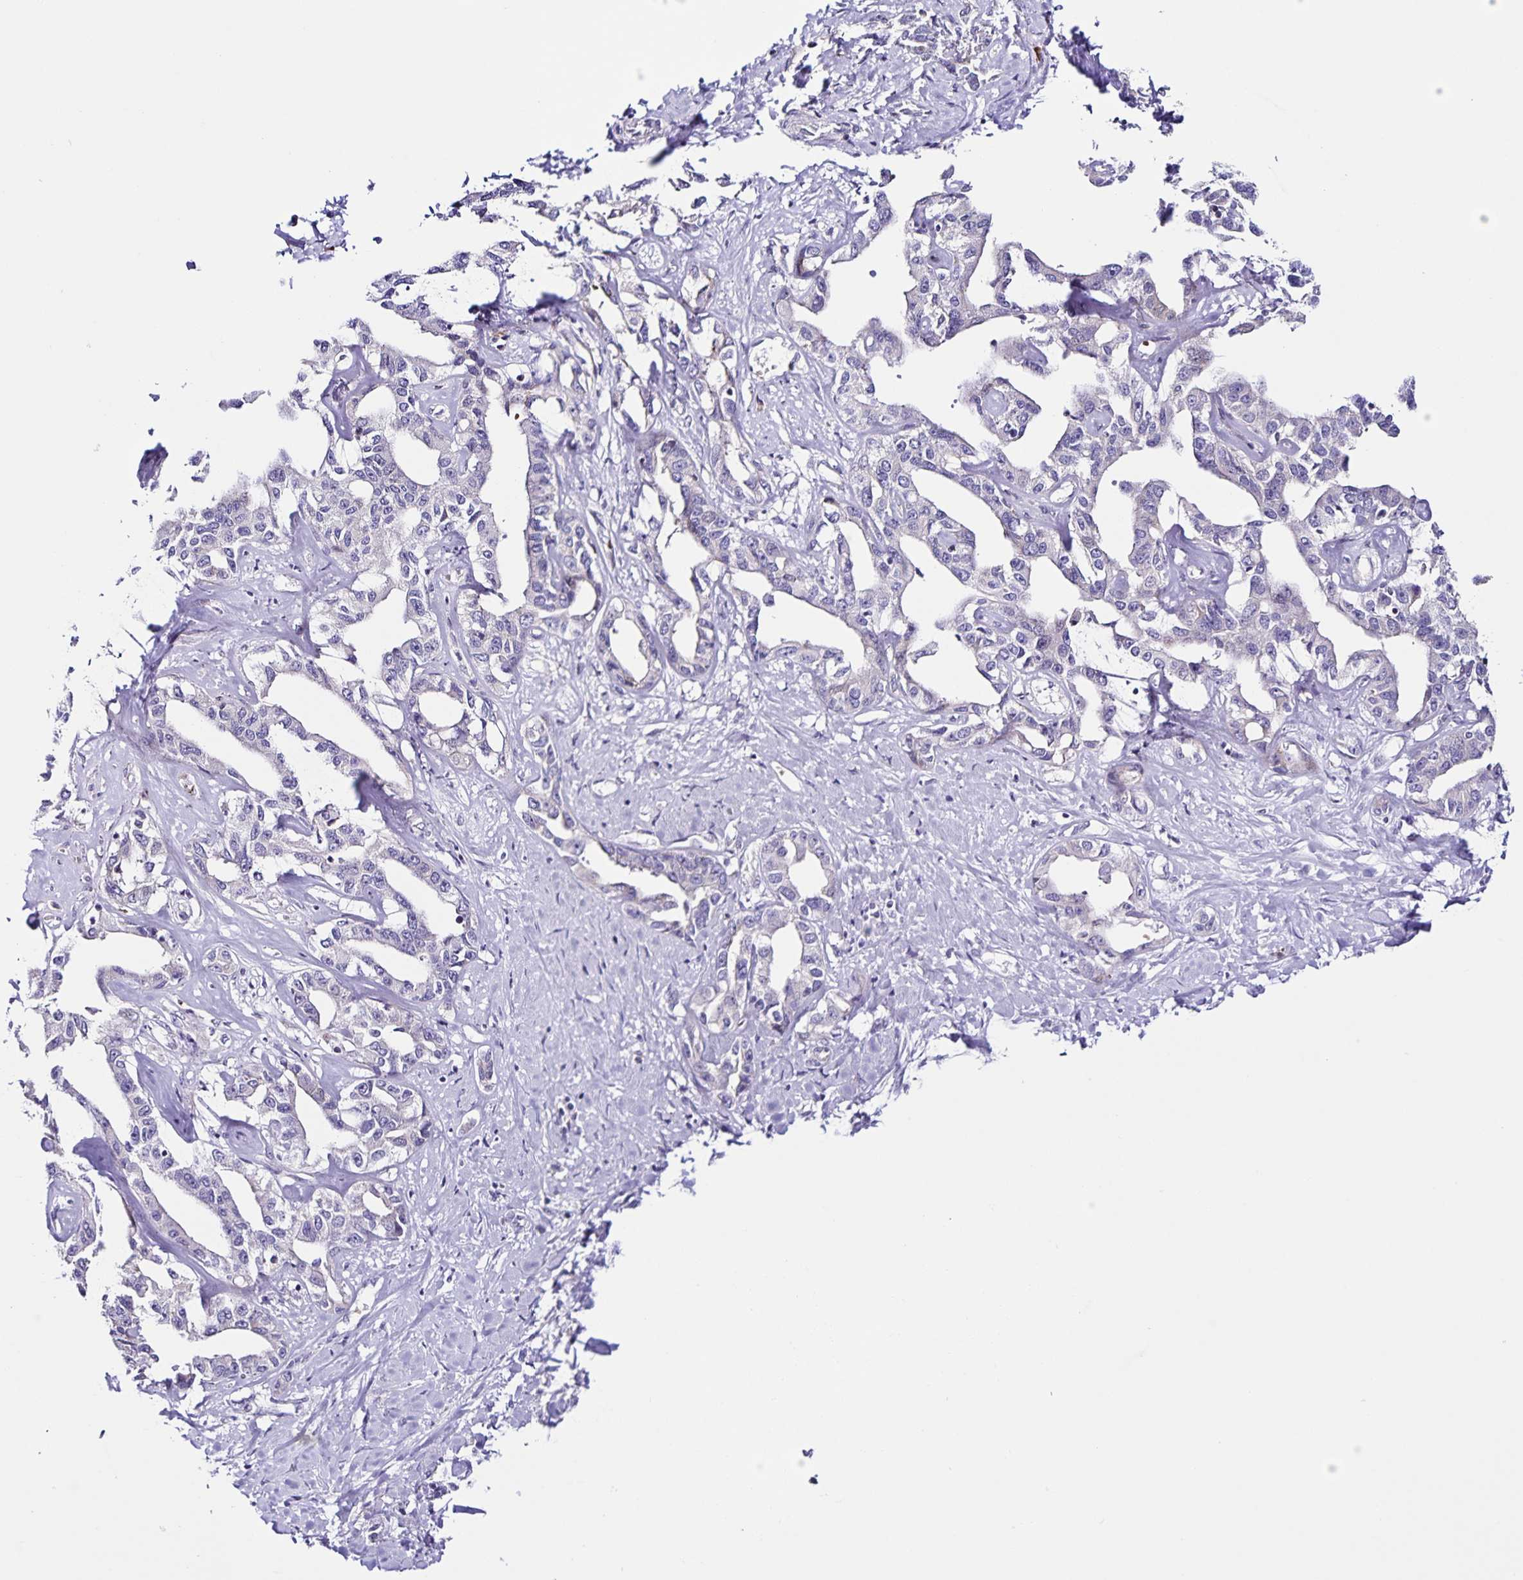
{"staining": {"intensity": "negative", "quantity": "none", "location": "none"}, "tissue": "liver cancer", "cell_type": "Tumor cells", "image_type": "cancer", "snomed": [{"axis": "morphology", "description": "Cholangiocarcinoma"}, {"axis": "topography", "description": "Liver"}], "caption": "Immunohistochemistry histopathology image of human liver cancer (cholangiocarcinoma) stained for a protein (brown), which demonstrates no positivity in tumor cells.", "gene": "RNFT2", "patient": {"sex": "male", "age": 59}}